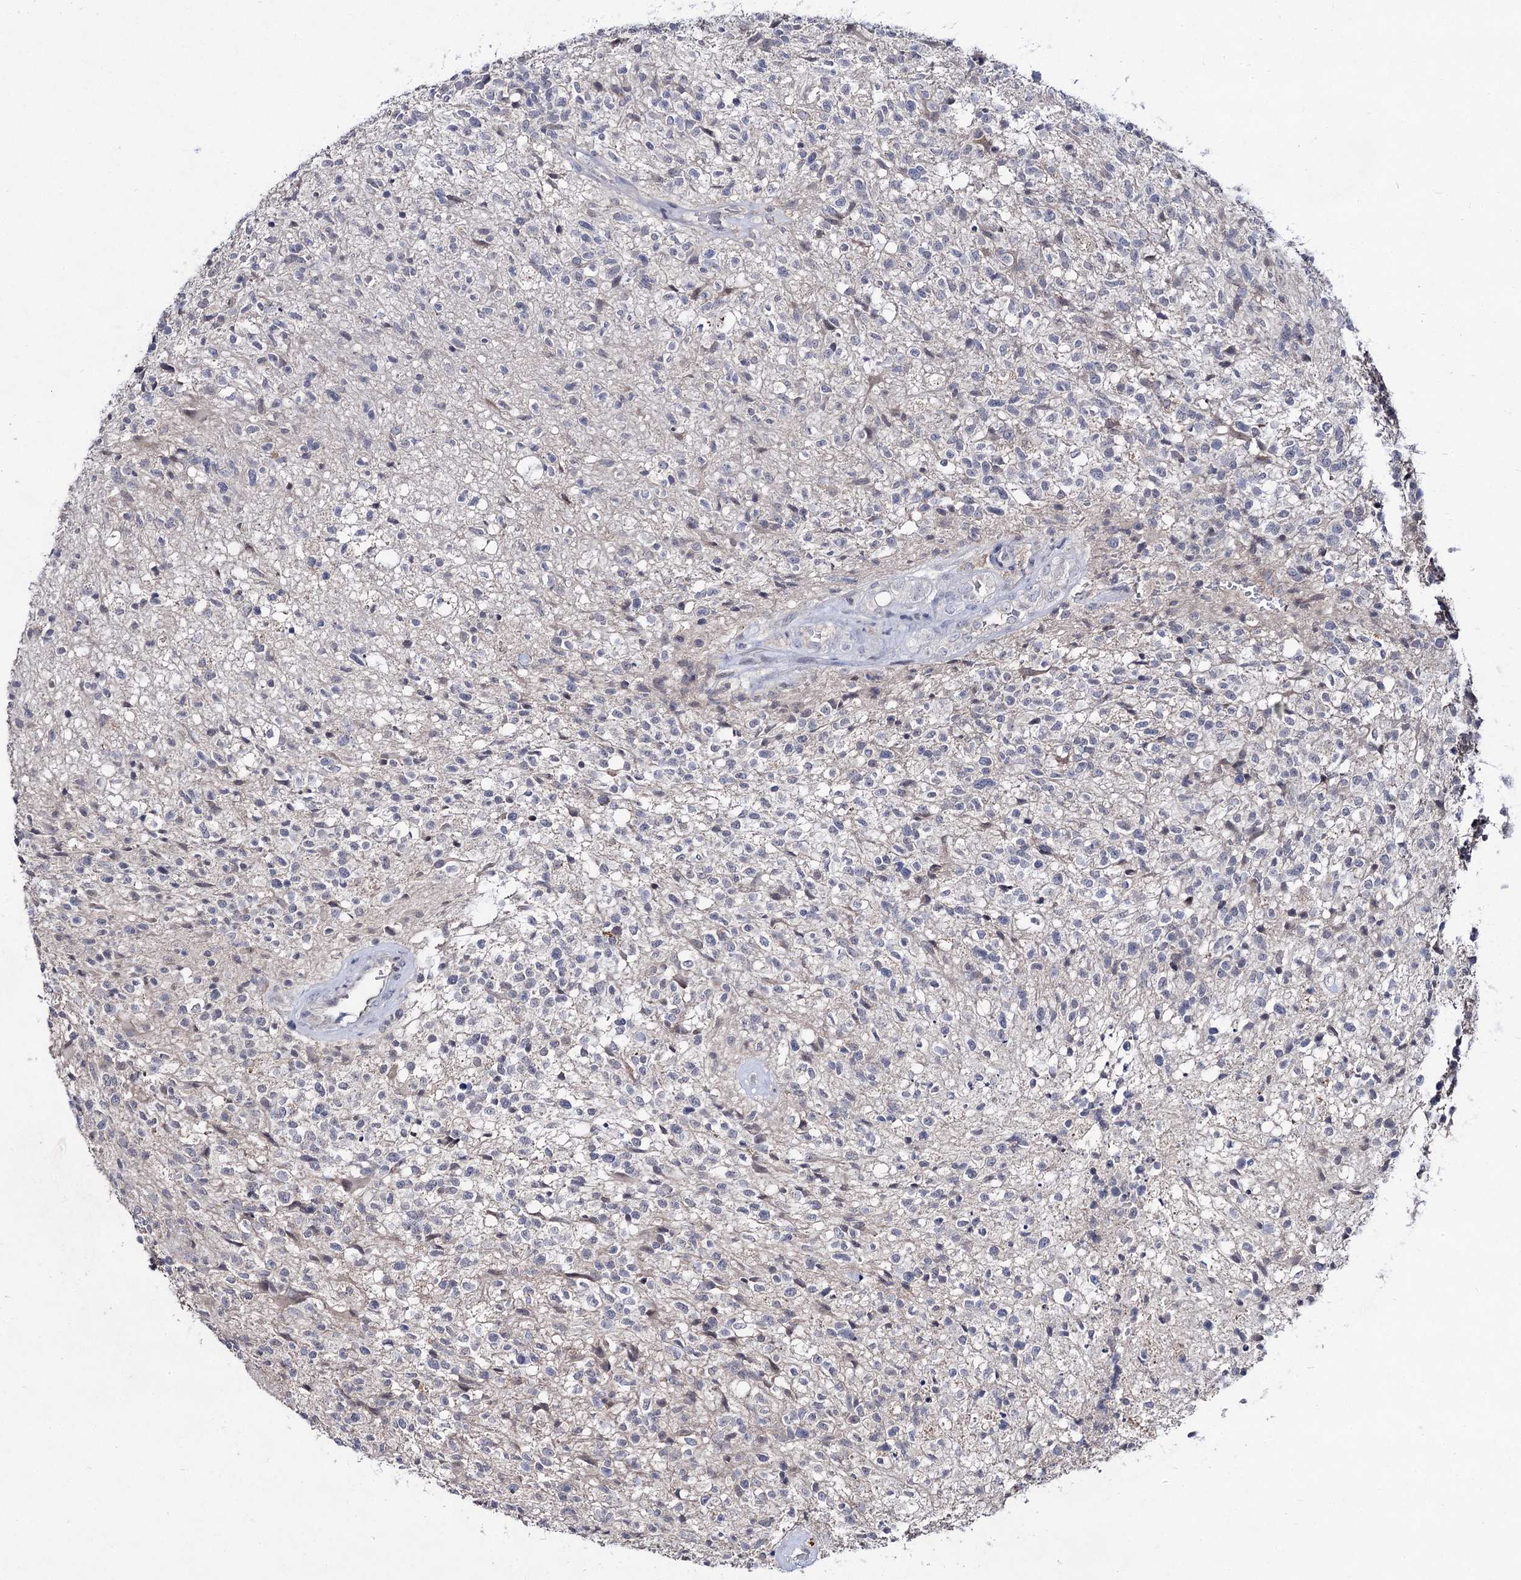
{"staining": {"intensity": "negative", "quantity": "none", "location": "none"}, "tissue": "glioma", "cell_type": "Tumor cells", "image_type": "cancer", "snomed": [{"axis": "morphology", "description": "Glioma, malignant, High grade"}, {"axis": "topography", "description": "Brain"}], "caption": "IHC of human glioma reveals no expression in tumor cells.", "gene": "ACTR6", "patient": {"sex": "male", "age": 56}}